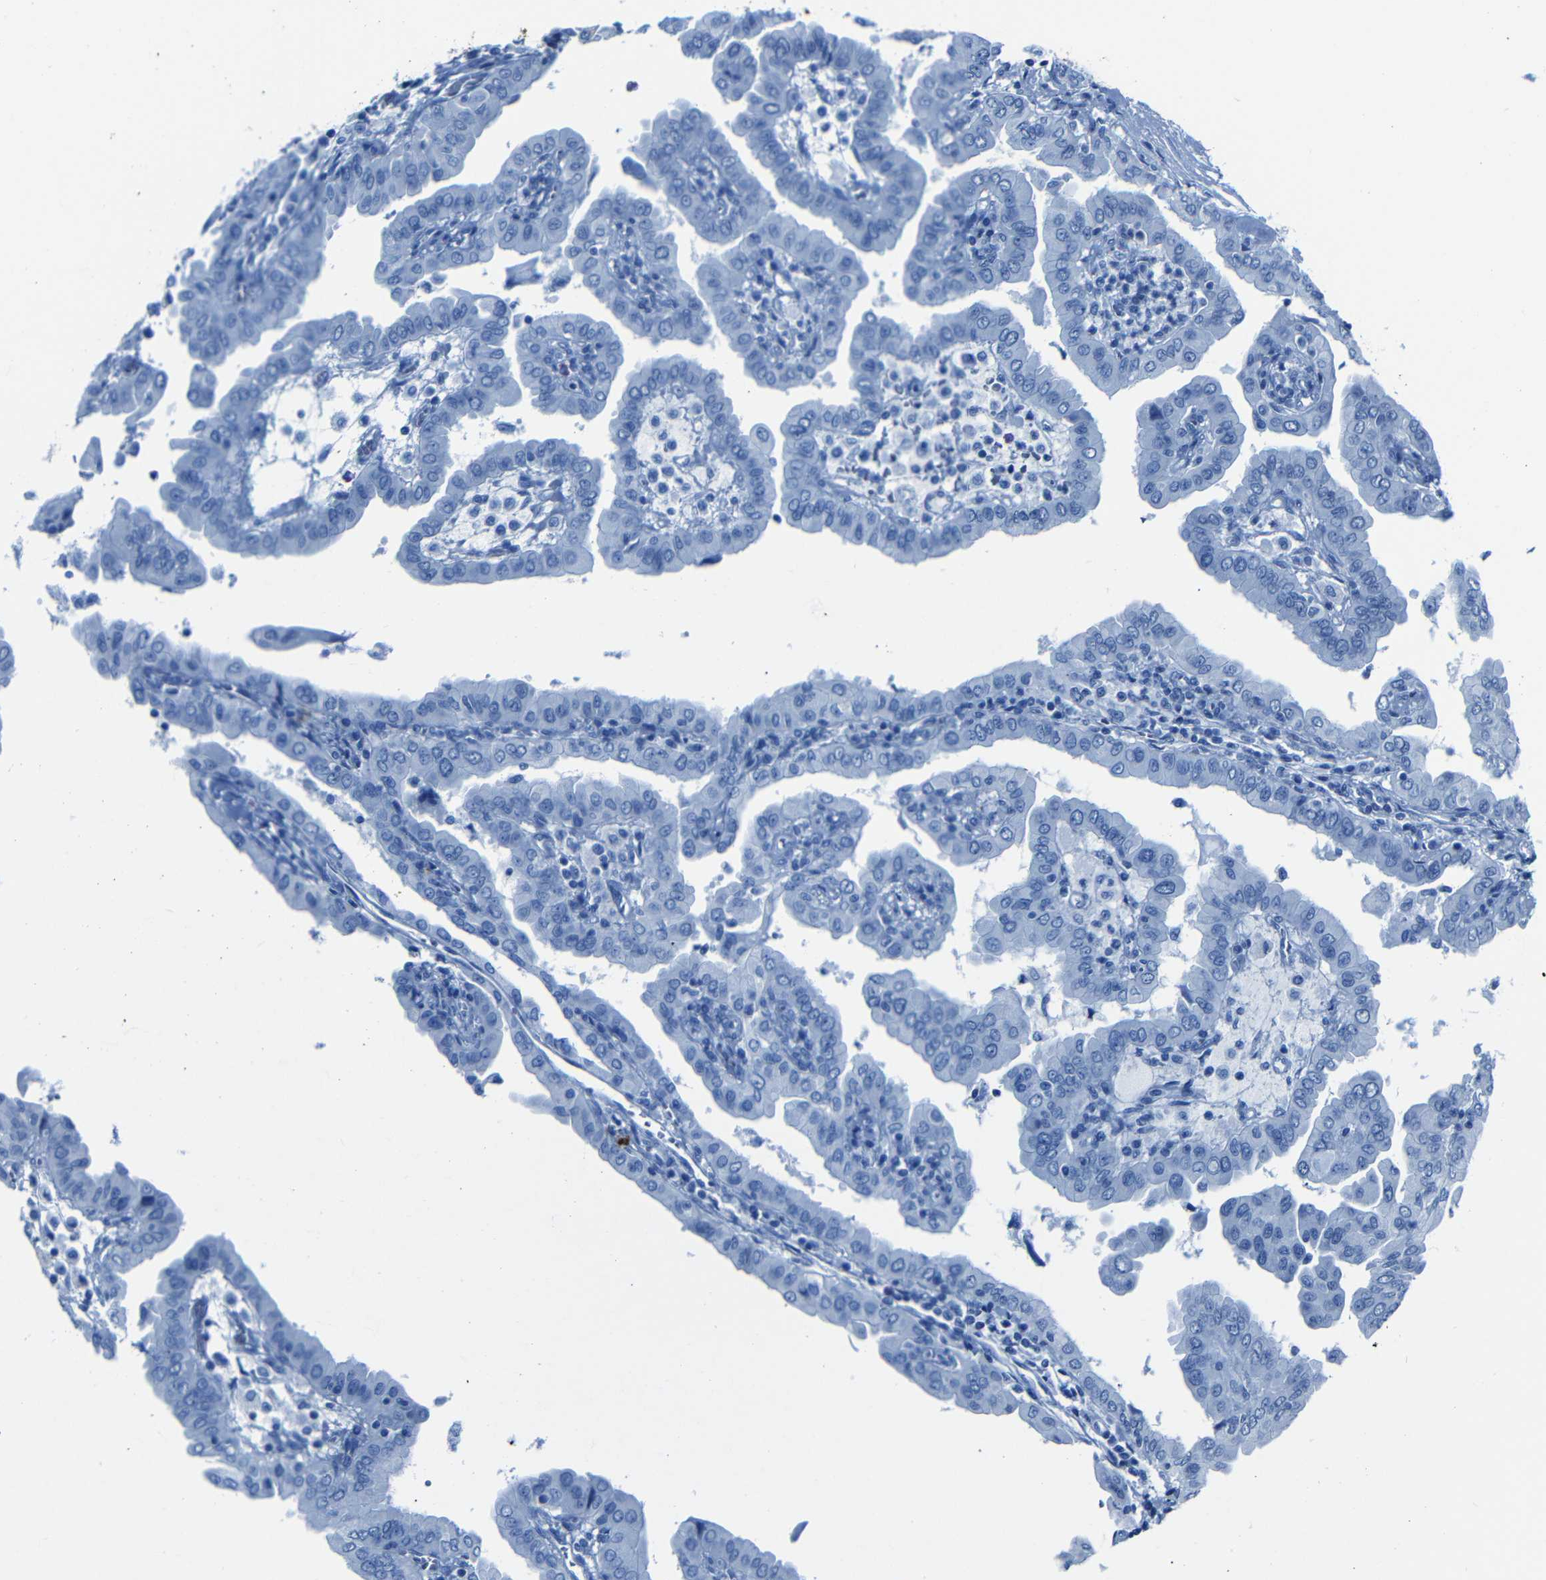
{"staining": {"intensity": "negative", "quantity": "none", "location": "none"}, "tissue": "thyroid cancer", "cell_type": "Tumor cells", "image_type": "cancer", "snomed": [{"axis": "morphology", "description": "Papillary adenocarcinoma, NOS"}, {"axis": "topography", "description": "Thyroid gland"}], "caption": "Tumor cells are negative for brown protein staining in thyroid cancer.", "gene": "CLDN11", "patient": {"sex": "male", "age": 33}}